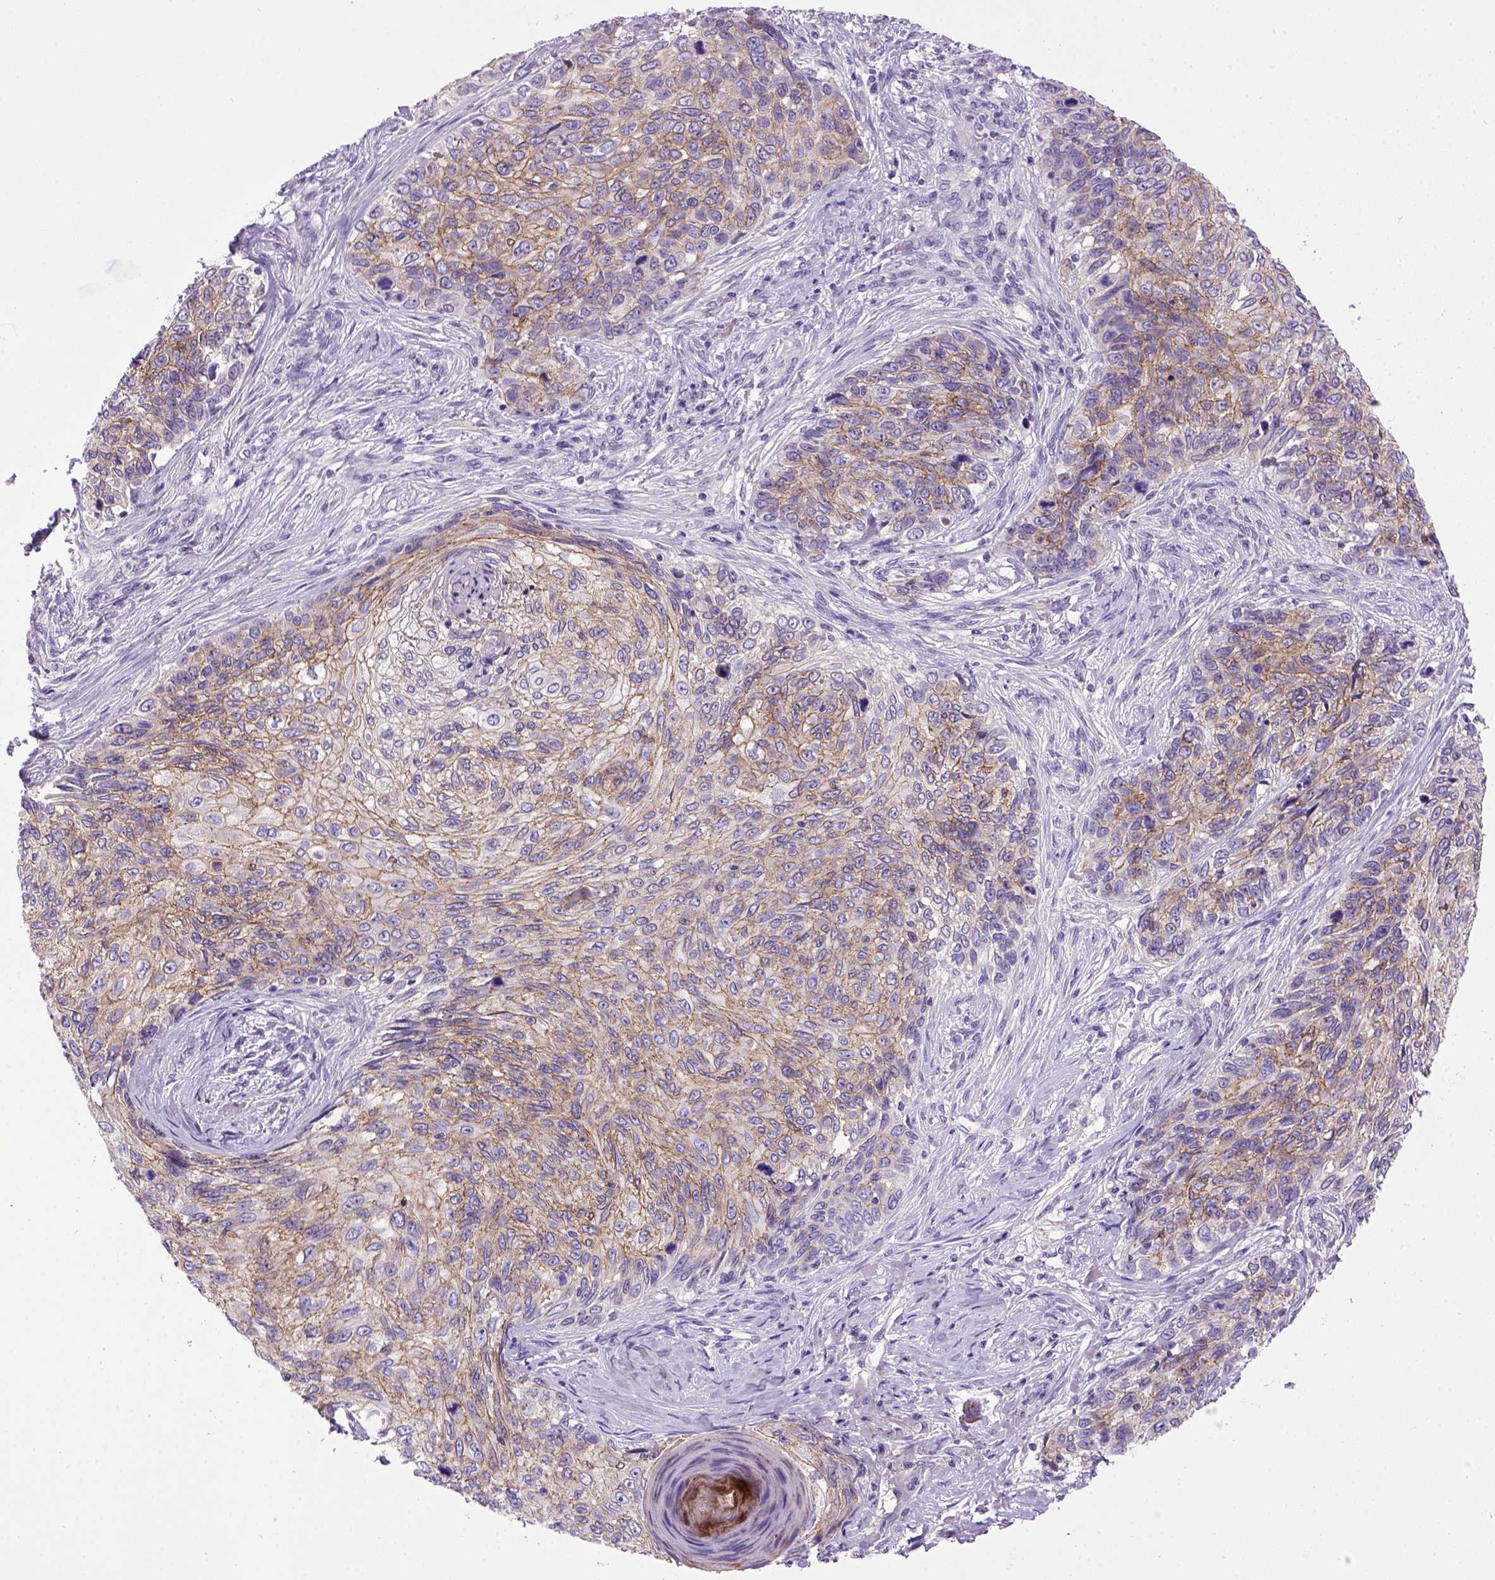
{"staining": {"intensity": "weak", "quantity": "25%-75%", "location": "cytoplasmic/membranous"}, "tissue": "skin cancer", "cell_type": "Tumor cells", "image_type": "cancer", "snomed": [{"axis": "morphology", "description": "Squamous cell carcinoma, NOS"}, {"axis": "topography", "description": "Skin"}], "caption": "High-power microscopy captured an IHC histopathology image of squamous cell carcinoma (skin), revealing weak cytoplasmic/membranous expression in about 25%-75% of tumor cells.", "gene": "CDH1", "patient": {"sex": "male", "age": 92}}